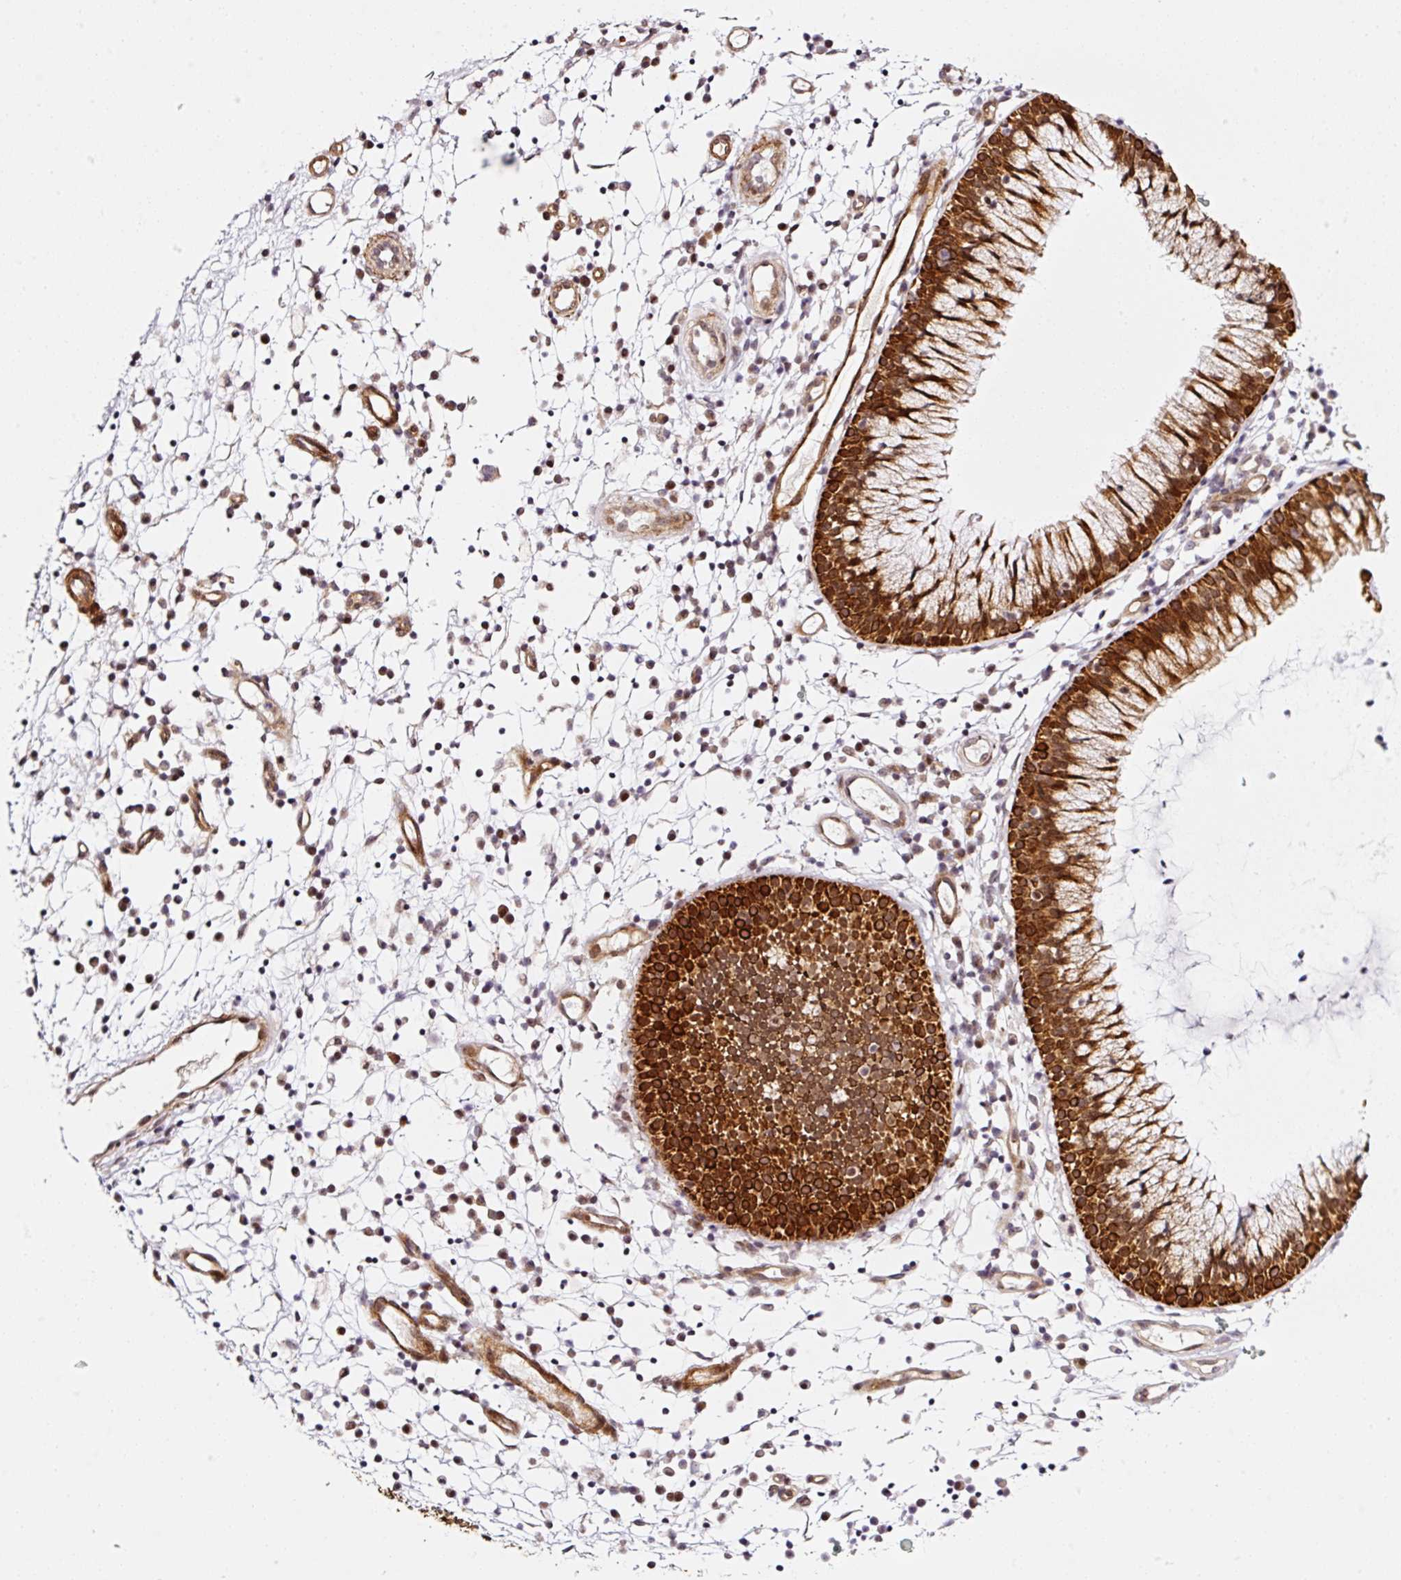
{"staining": {"intensity": "strong", "quantity": ">75%", "location": "cytoplasmic/membranous"}, "tissue": "nasopharynx", "cell_type": "Respiratory epithelial cells", "image_type": "normal", "snomed": [{"axis": "morphology", "description": "Normal tissue, NOS"}, {"axis": "topography", "description": "Nasopharynx"}], "caption": "Human nasopharynx stained with a brown dye reveals strong cytoplasmic/membranous positive expression in approximately >75% of respiratory epithelial cells.", "gene": "ANKRD20A1", "patient": {"sex": "male", "age": 21}}